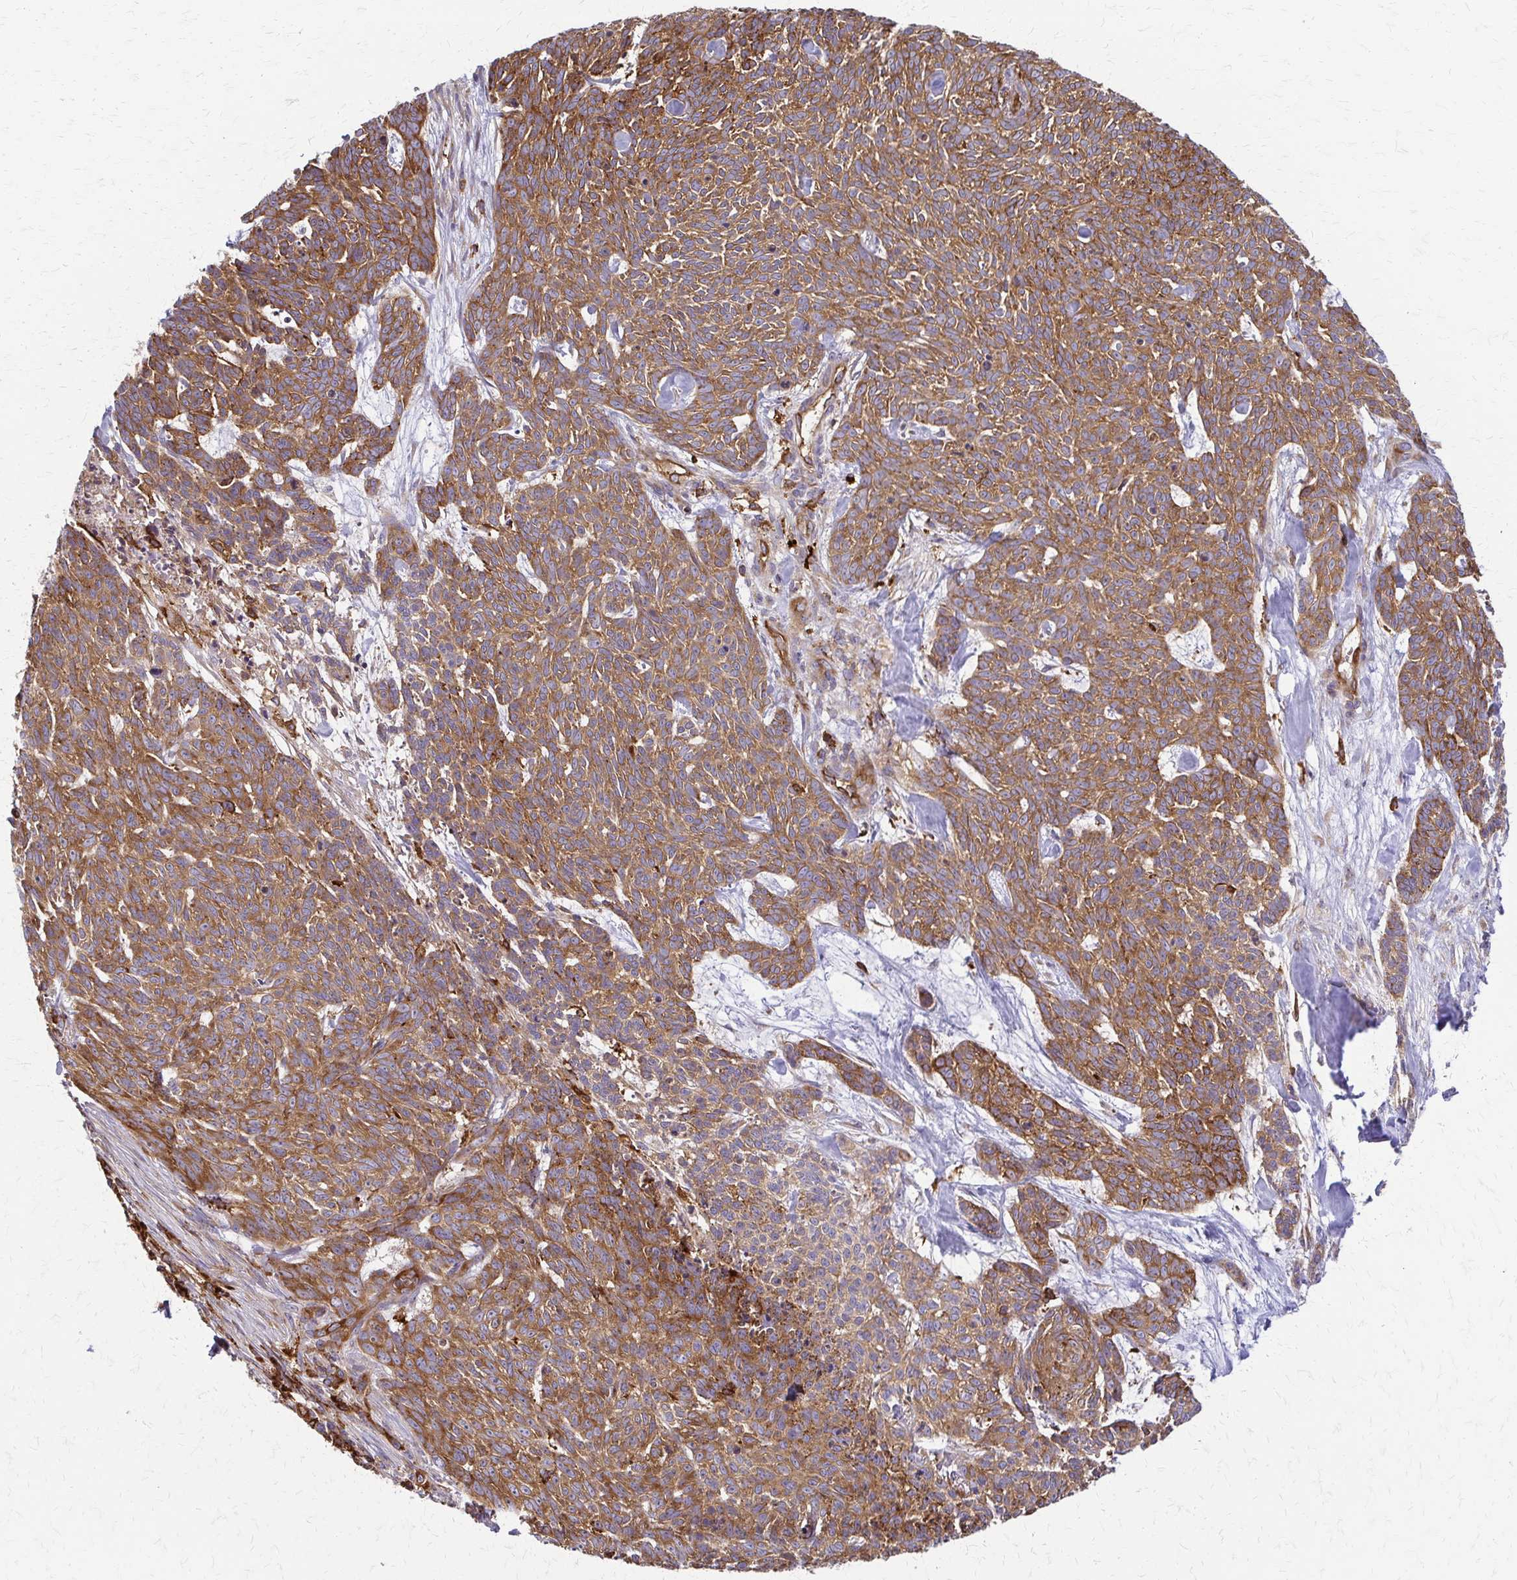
{"staining": {"intensity": "moderate", "quantity": ">75%", "location": "cytoplasmic/membranous"}, "tissue": "skin cancer", "cell_type": "Tumor cells", "image_type": "cancer", "snomed": [{"axis": "morphology", "description": "Basal cell carcinoma"}, {"axis": "topography", "description": "Skin"}], "caption": "Skin cancer (basal cell carcinoma) was stained to show a protein in brown. There is medium levels of moderate cytoplasmic/membranous positivity in approximately >75% of tumor cells.", "gene": "WASF2", "patient": {"sex": "female", "age": 93}}